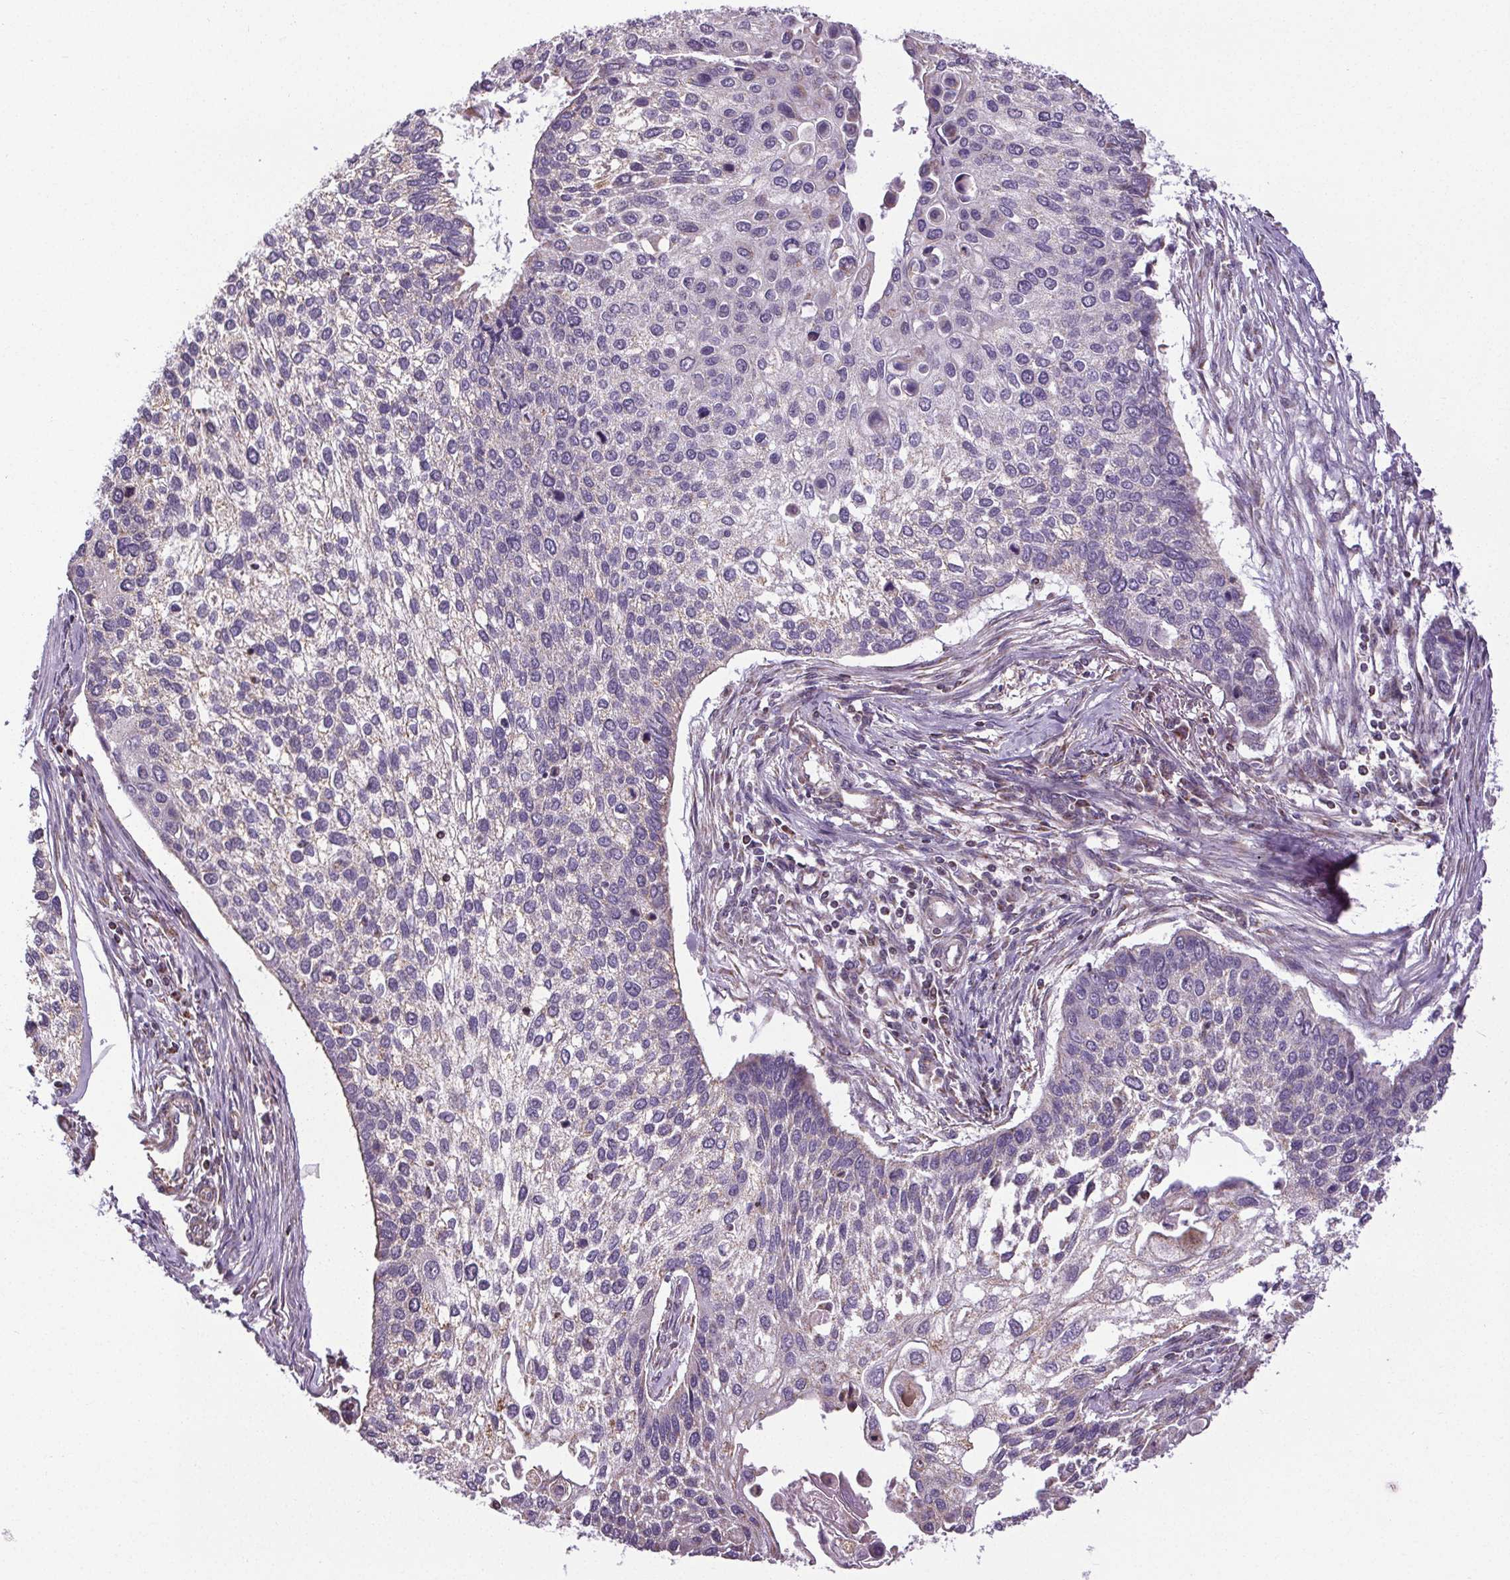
{"staining": {"intensity": "negative", "quantity": "none", "location": "none"}, "tissue": "lung cancer", "cell_type": "Tumor cells", "image_type": "cancer", "snomed": [{"axis": "morphology", "description": "Squamous cell carcinoma, NOS"}, {"axis": "morphology", "description": "Squamous cell carcinoma, metastatic, NOS"}, {"axis": "topography", "description": "Lung"}], "caption": "Tumor cells show no significant protein positivity in lung squamous cell carcinoma.", "gene": "ZNF548", "patient": {"sex": "male", "age": 63}}